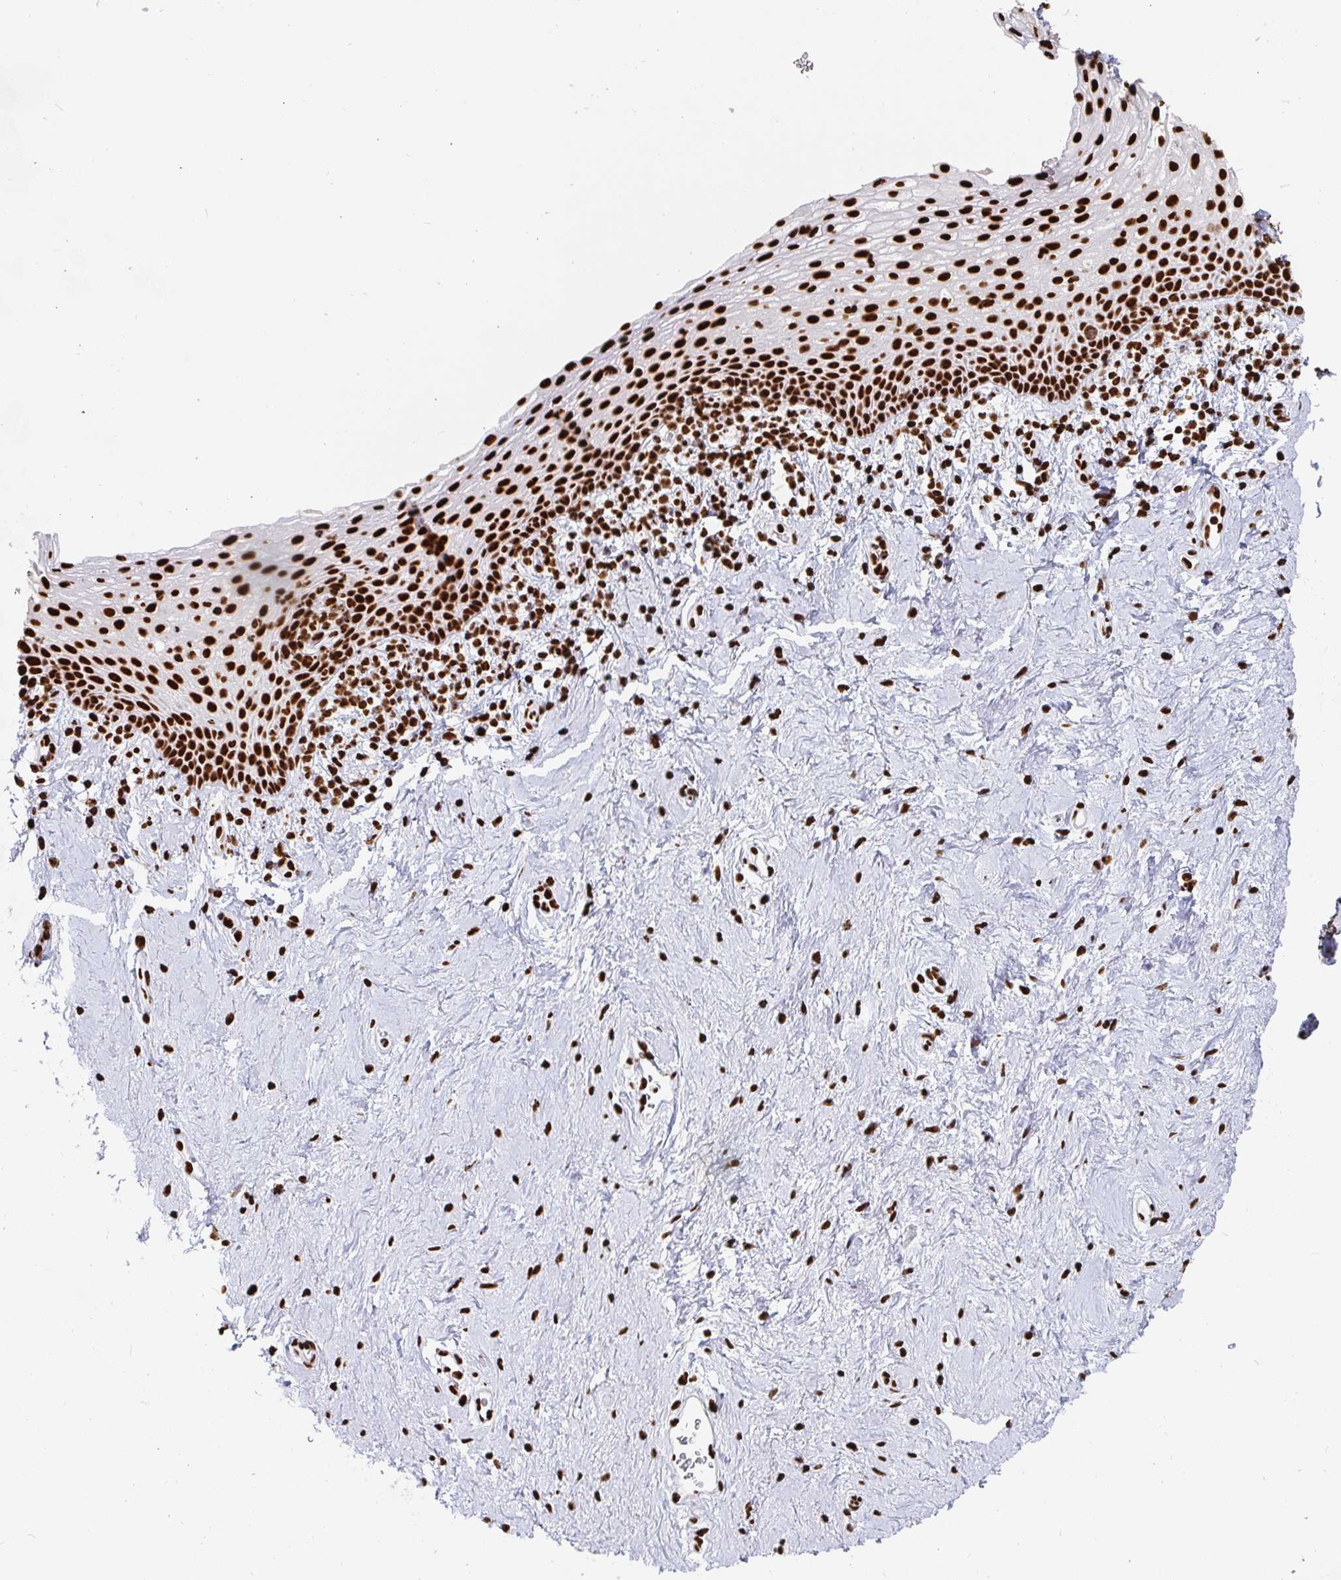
{"staining": {"intensity": "strong", "quantity": ">75%", "location": "nuclear"}, "tissue": "vagina", "cell_type": "Squamous epithelial cells", "image_type": "normal", "snomed": [{"axis": "morphology", "description": "Normal tissue, NOS"}, {"axis": "topography", "description": "Vagina"}], "caption": "Protein staining shows strong nuclear expression in approximately >75% of squamous epithelial cells in normal vagina. Nuclei are stained in blue.", "gene": "EWSR1", "patient": {"sex": "female", "age": 61}}